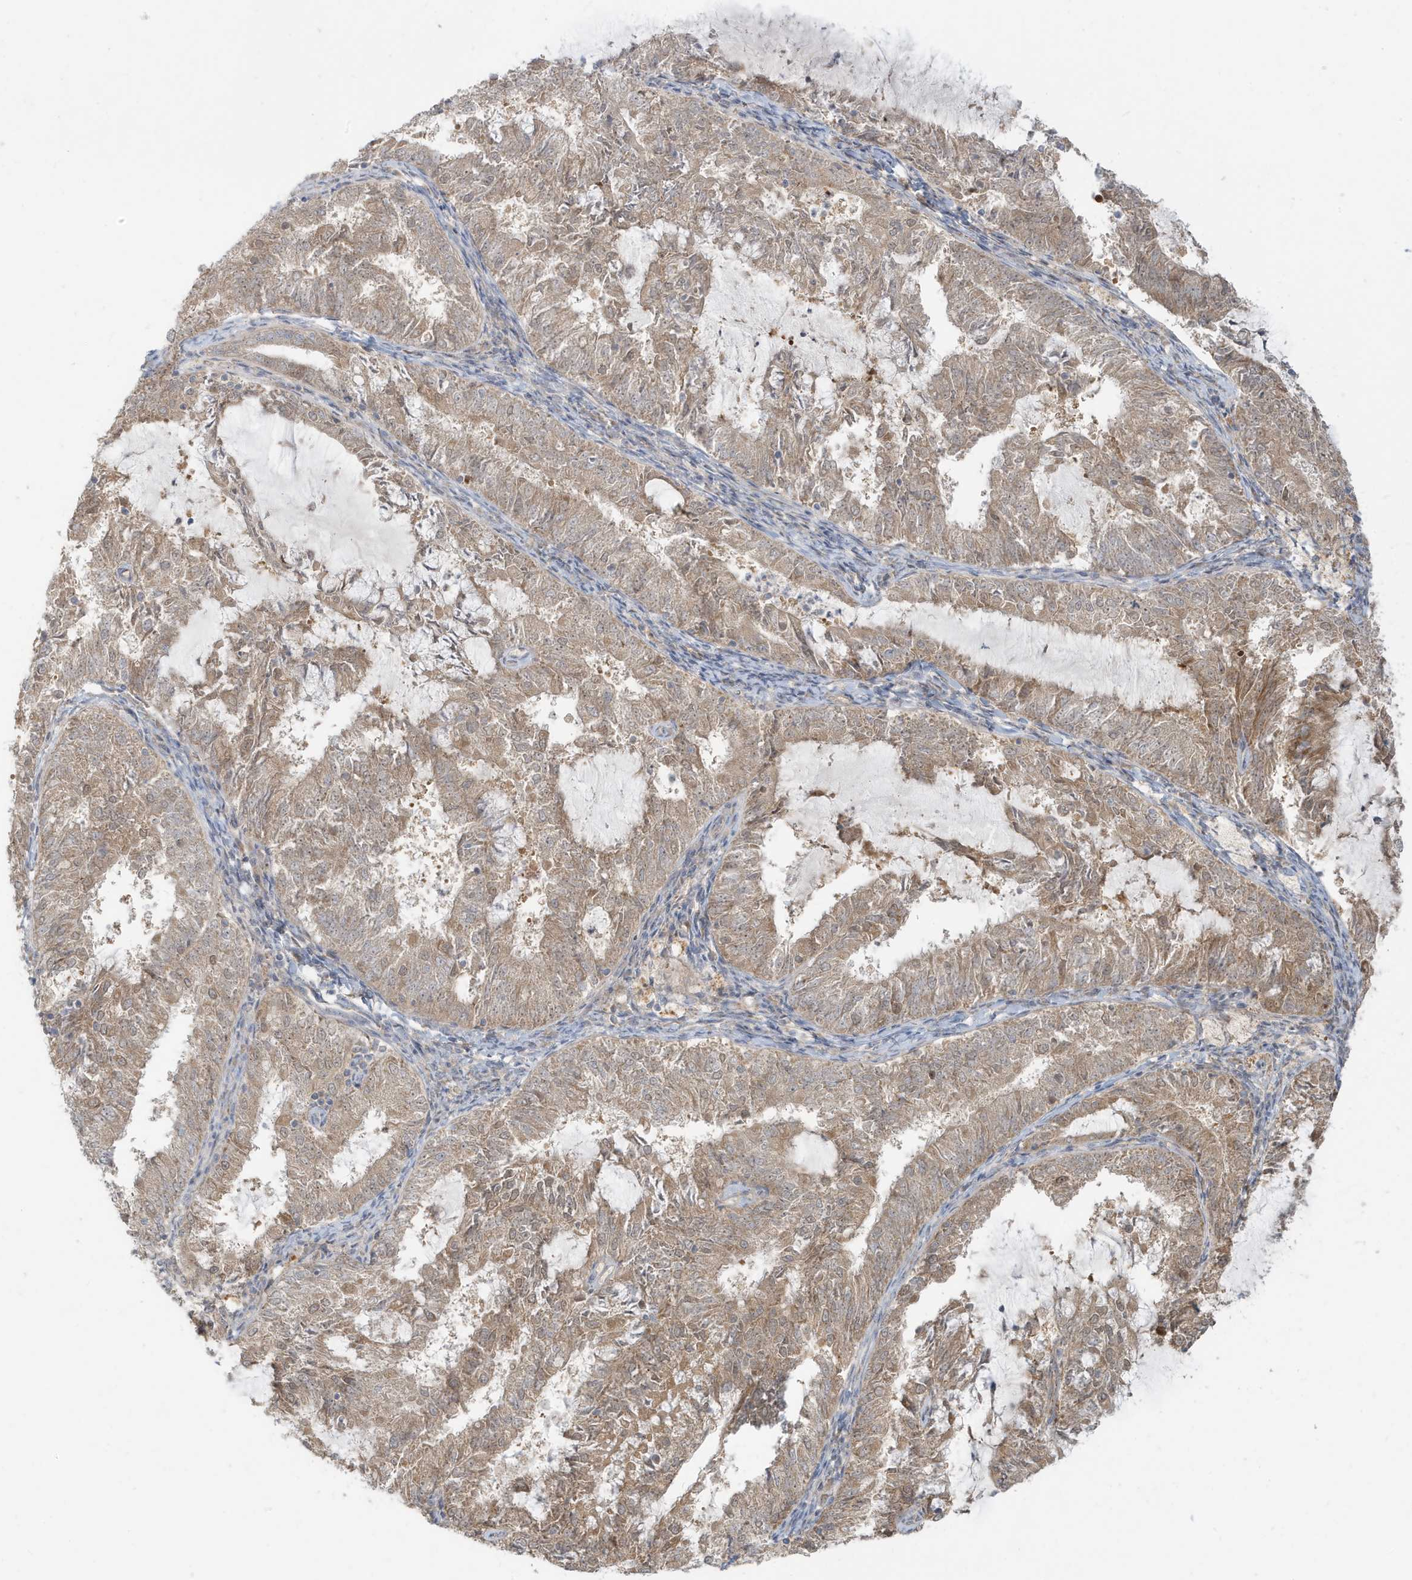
{"staining": {"intensity": "moderate", "quantity": ">75%", "location": "cytoplasmic/membranous"}, "tissue": "endometrial cancer", "cell_type": "Tumor cells", "image_type": "cancer", "snomed": [{"axis": "morphology", "description": "Adenocarcinoma, NOS"}, {"axis": "topography", "description": "Endometrium"}], "caption": "Human endometrial cancer (adenocarcinoma) stained for a protein (brown) displays moderate cytoplasmic/membranous positive staining in approximately >75% of tumor cells.", "gene": "MCOLN1", "patient": {"sex": "female", "age": 57}}